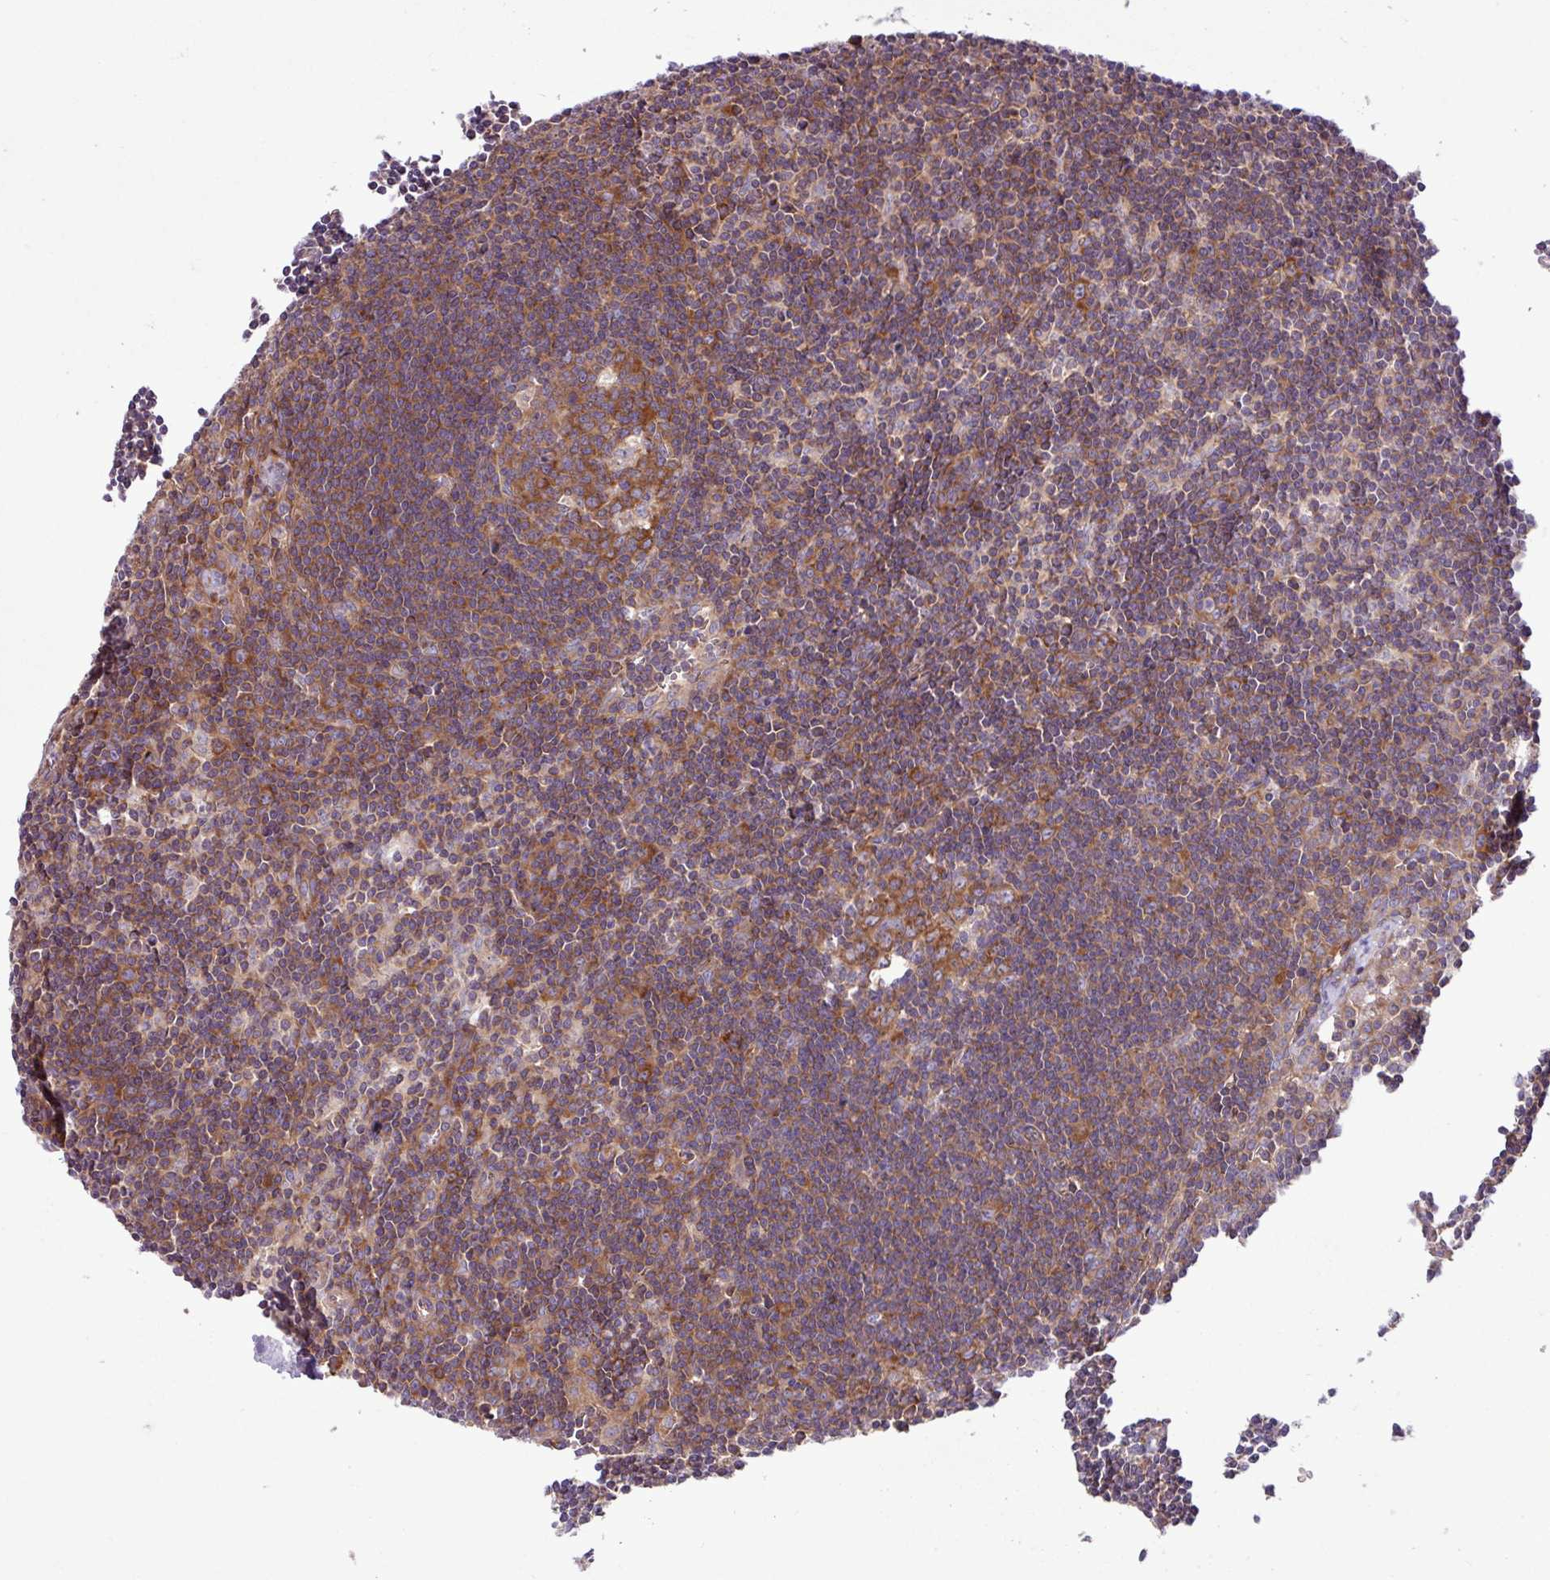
{"staining": {"intensity": "moderate", "quantity": ">75%", "location": "cytoplasmic/membranous"}, "tissue": "lymph node", "cell_type": "Germinal center cells", "image_type": "normal", "snomed": [{"axis": "morphology", "description": "Normal tissue, NOS"}, {"axis": "topography", "description": "Lymph node"}], "caption": "Germinal center cells reveal medium levels of moderate cytoplasmic/membranous expression in approximately >75% of cells in benign lymph node. The staining was performed using DAB (3,3'-diaminobenzidine) to visualize the protein expression in brown, while the nuclei were stained in blue with hematoxylin (Magnification: 20x).", "gene": "MROH2A", "patient": {"sex": "female", "age": 29}}